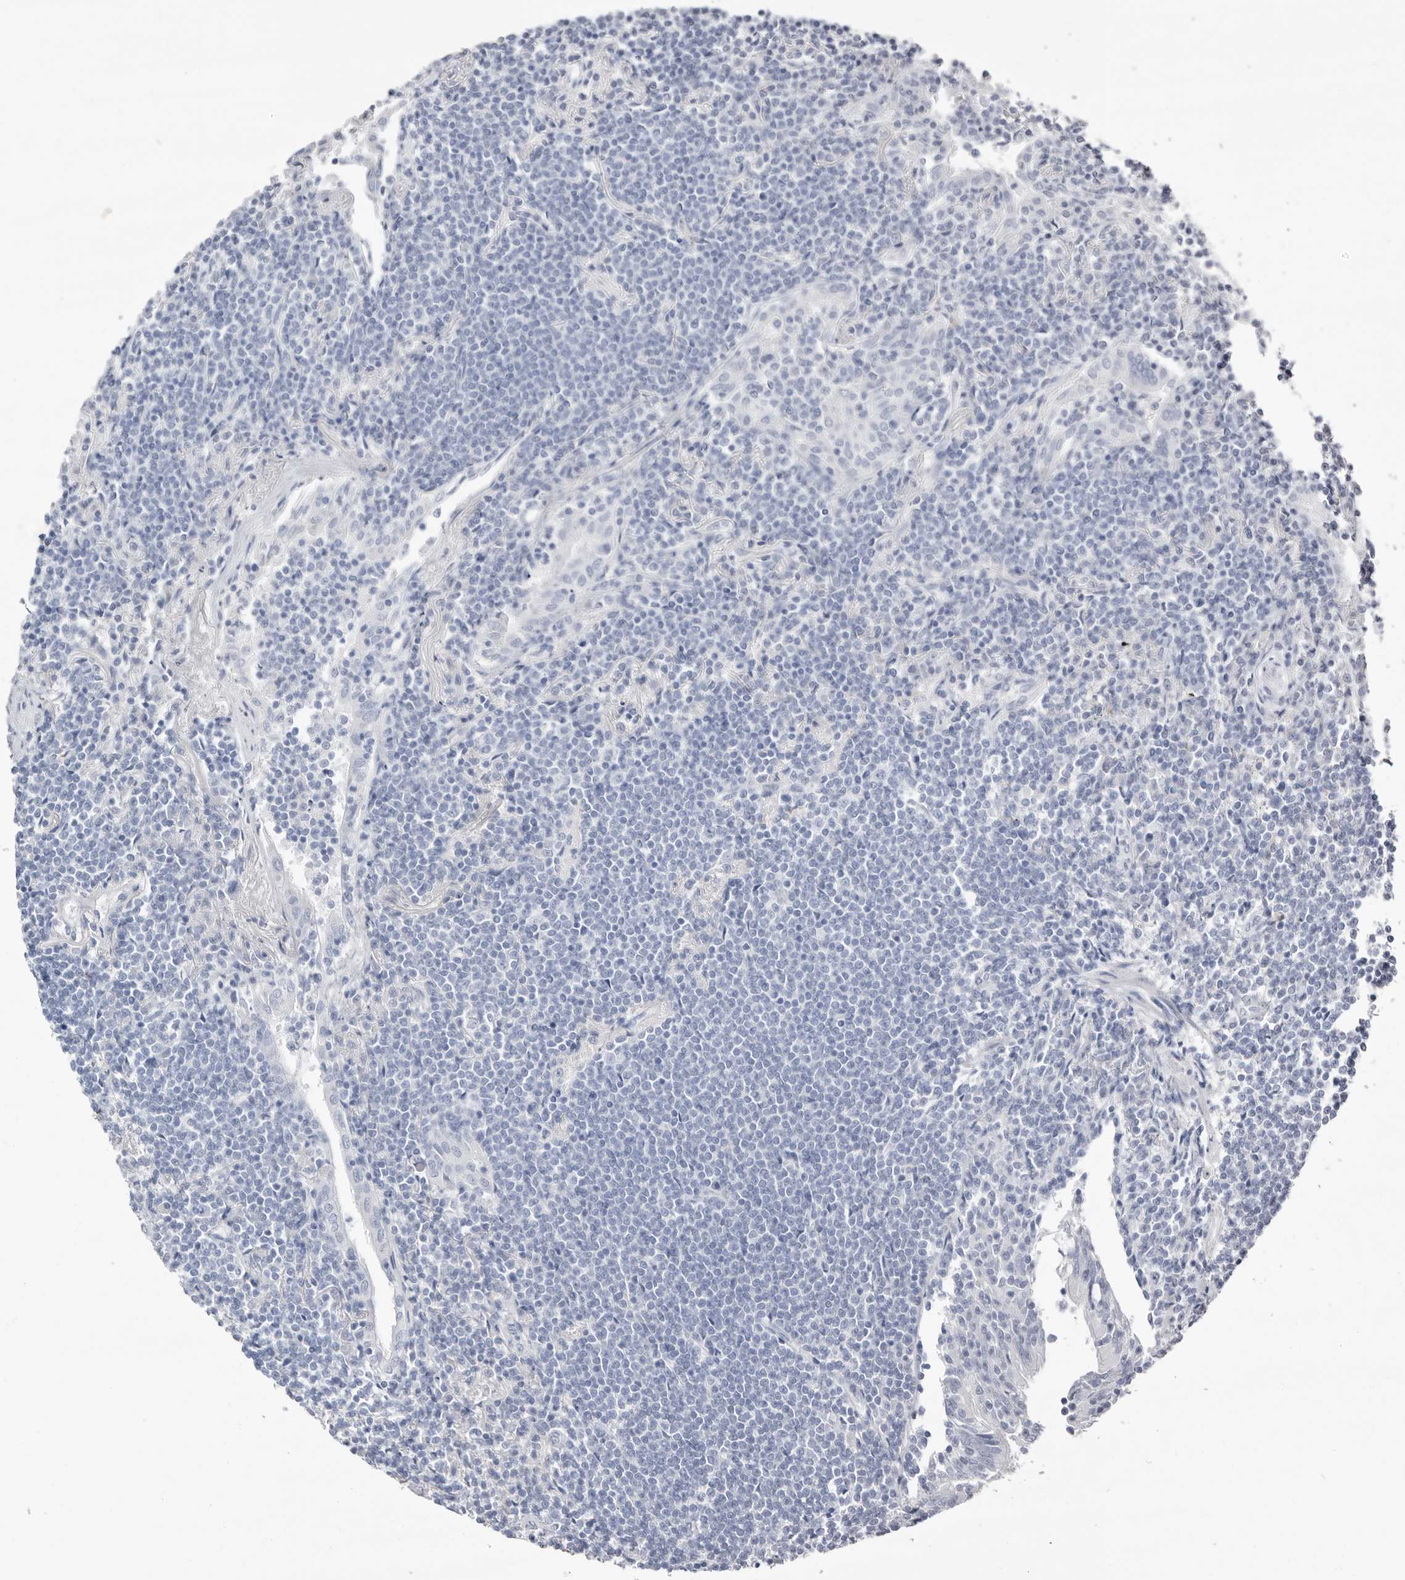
{"staining": {"intensity": "negative", "quantity": "none", "location": "none"}, "tissue": "lymphoma", "cell_type": "Tumor cells", "image_type": "cancer", "snomed": [{"axis": "morphology", "description": "Malignant lymphoma, non-Hodgkin's type, Low grade"}, {"axis": "topography", "description": "Lung"}], "caption": "Human malignant lymphoma, non-Hodgkin's type (low-grade) stained for a protein using immunohistochemistry displays no staining in tumor cells.", "gene": "LPO", "patient": {"sex": "female", "age": 71}}